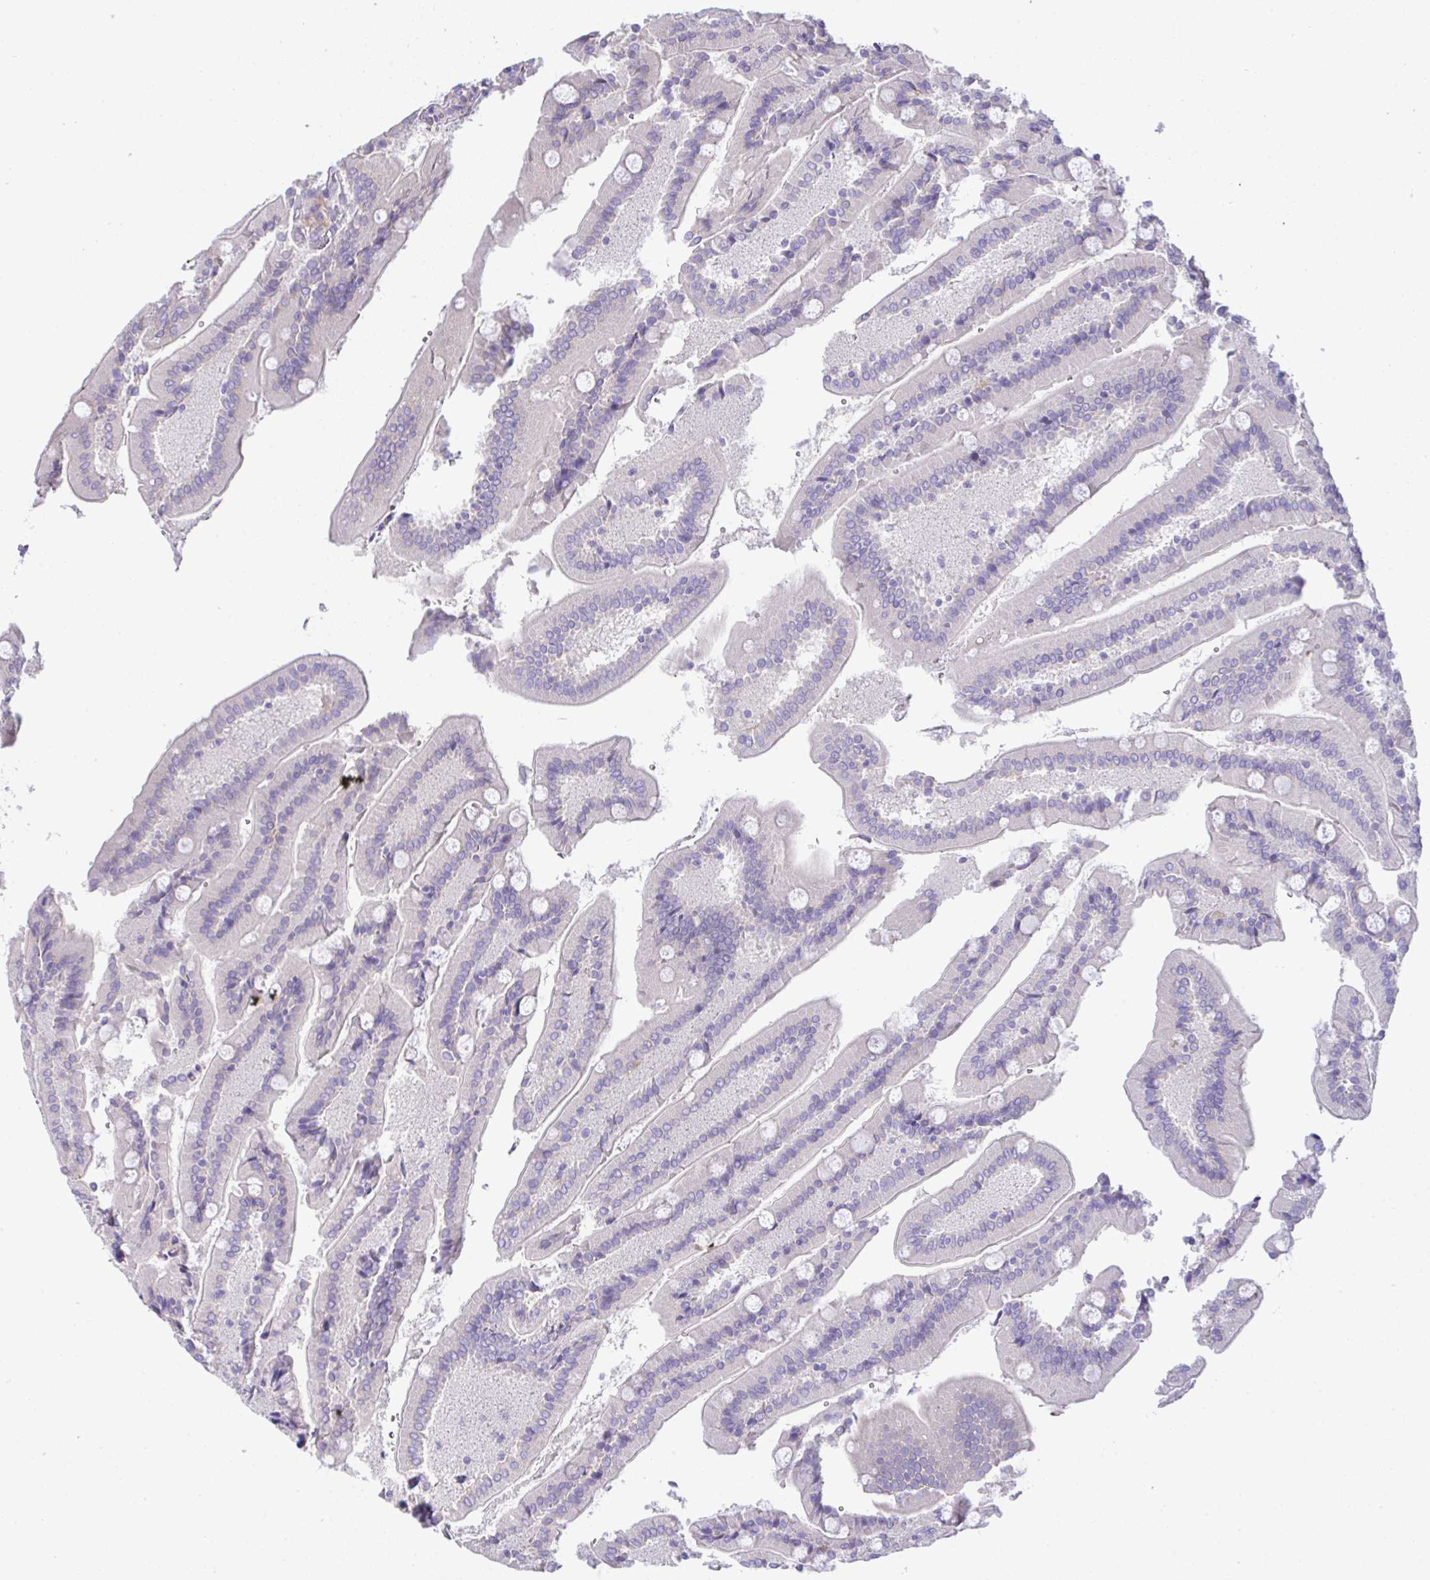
{"staining": {"intensity": "moderate", "quantity": "<25%", "location": "cytoplasmic/membranous"}, "tissue": "duodenum", "cell_type": "Glandular cells", "image_type": "normal", "snomed": [{"axis": "morphology", "description": "Normal tissue, NOS"}, {"axis": "topography", "description": "Duodenum"}], "caption": "IHC micrograph of benign duodenum stained for a protein (brown), which shows low levels of moderate cytoplasmic/membranous expression in approximately <25% of glandular cells.", "gene": "OR4P4", "patient": {"sex": "female", "age": 62}}